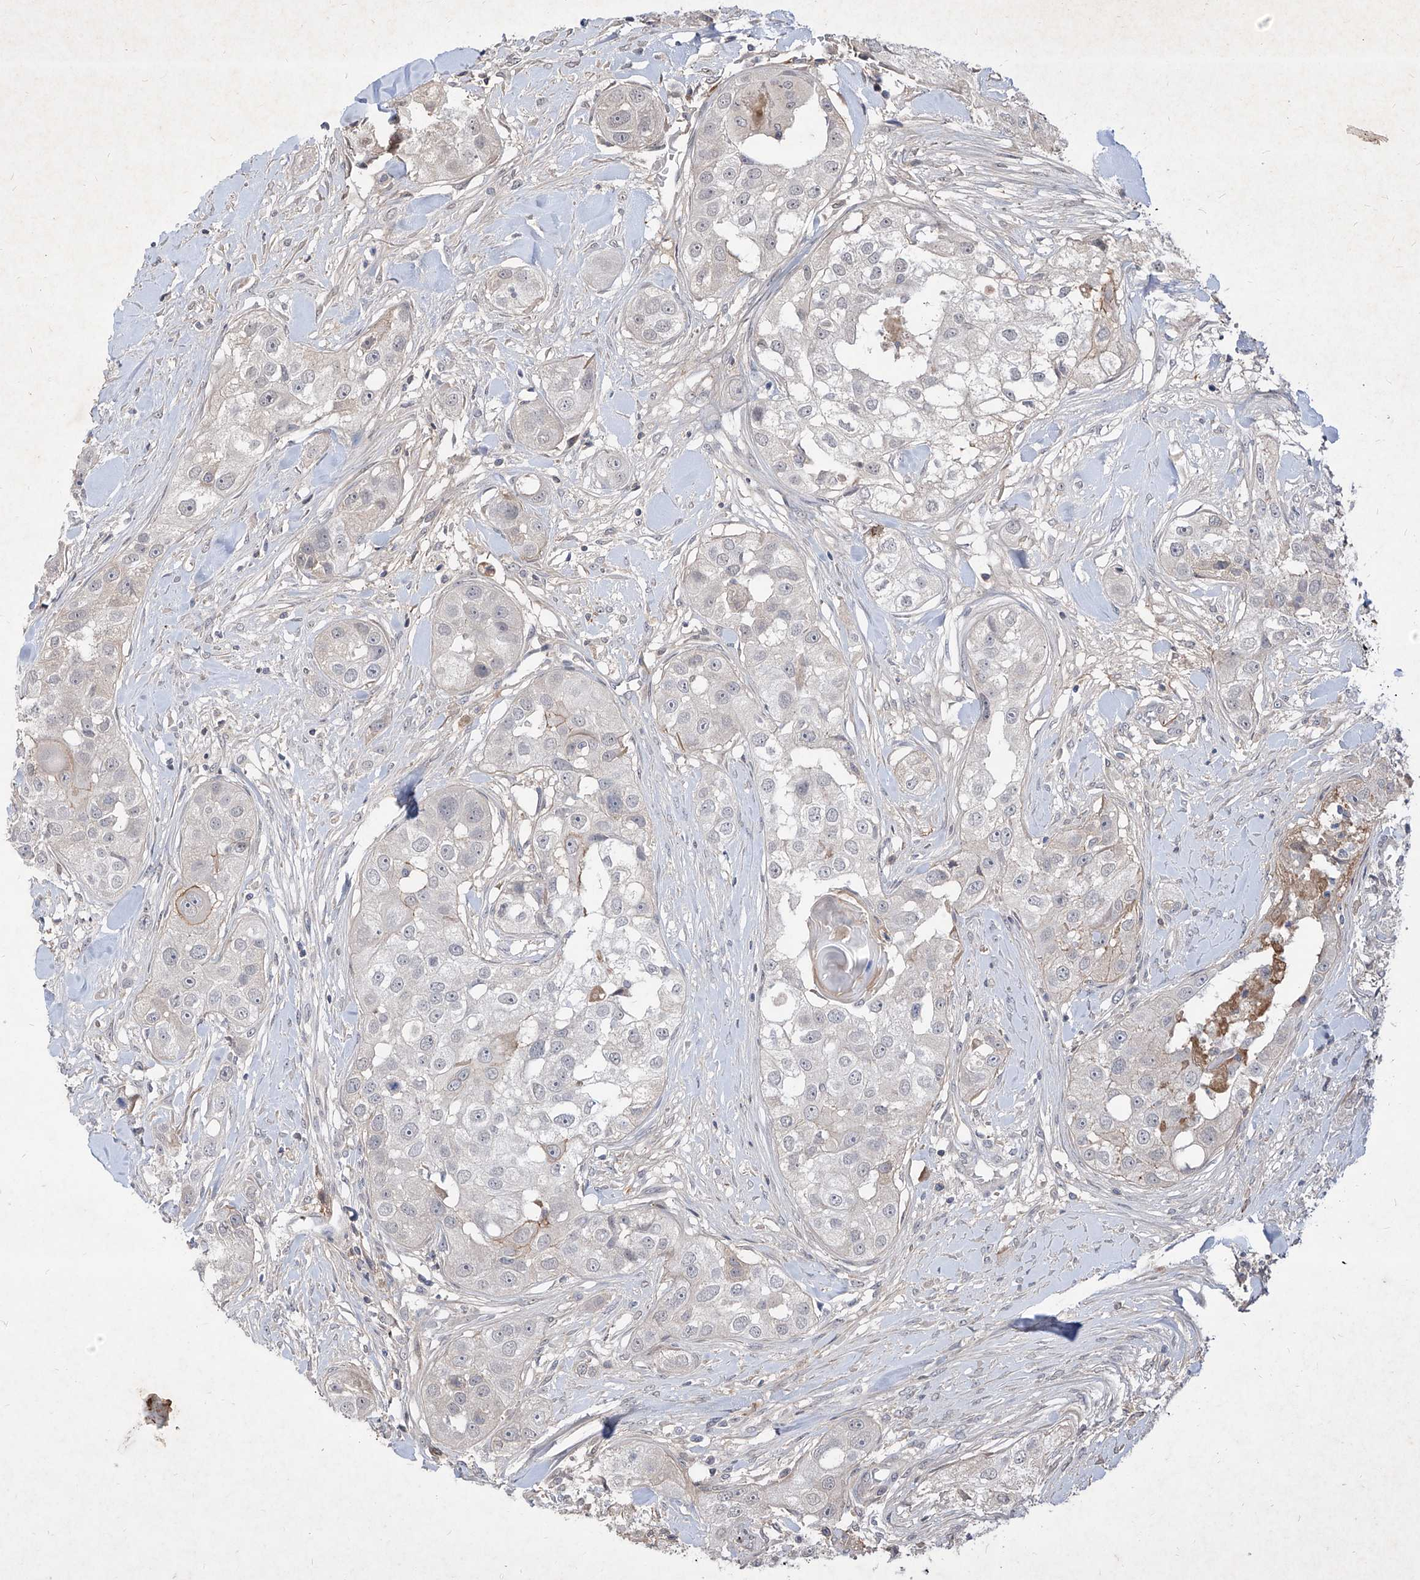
{"staining": {"intensity": "negative", "quantity": "none", "location": "none"}, "tissue": "head and neck cancer", "cell_type": "Tumor cells", "image_type": "cancer", "snomed": [{"axis": "morphology", "description": "Normal tissue, NOS"}, {"axis": "morphology", "description": "Squamous cell carcinoma, NOS"}, {"axis": "topography", "description": "Skeletal muscle"}, {"axis": "topography", "description": "Head-Neck"}], "caption": "This is an immunohistochemistry (IHC) image of human head and neck cancer. There is no staining in tumor cells.", "gene": "C4A", "patient": {"sex": "male", "age": 51}}